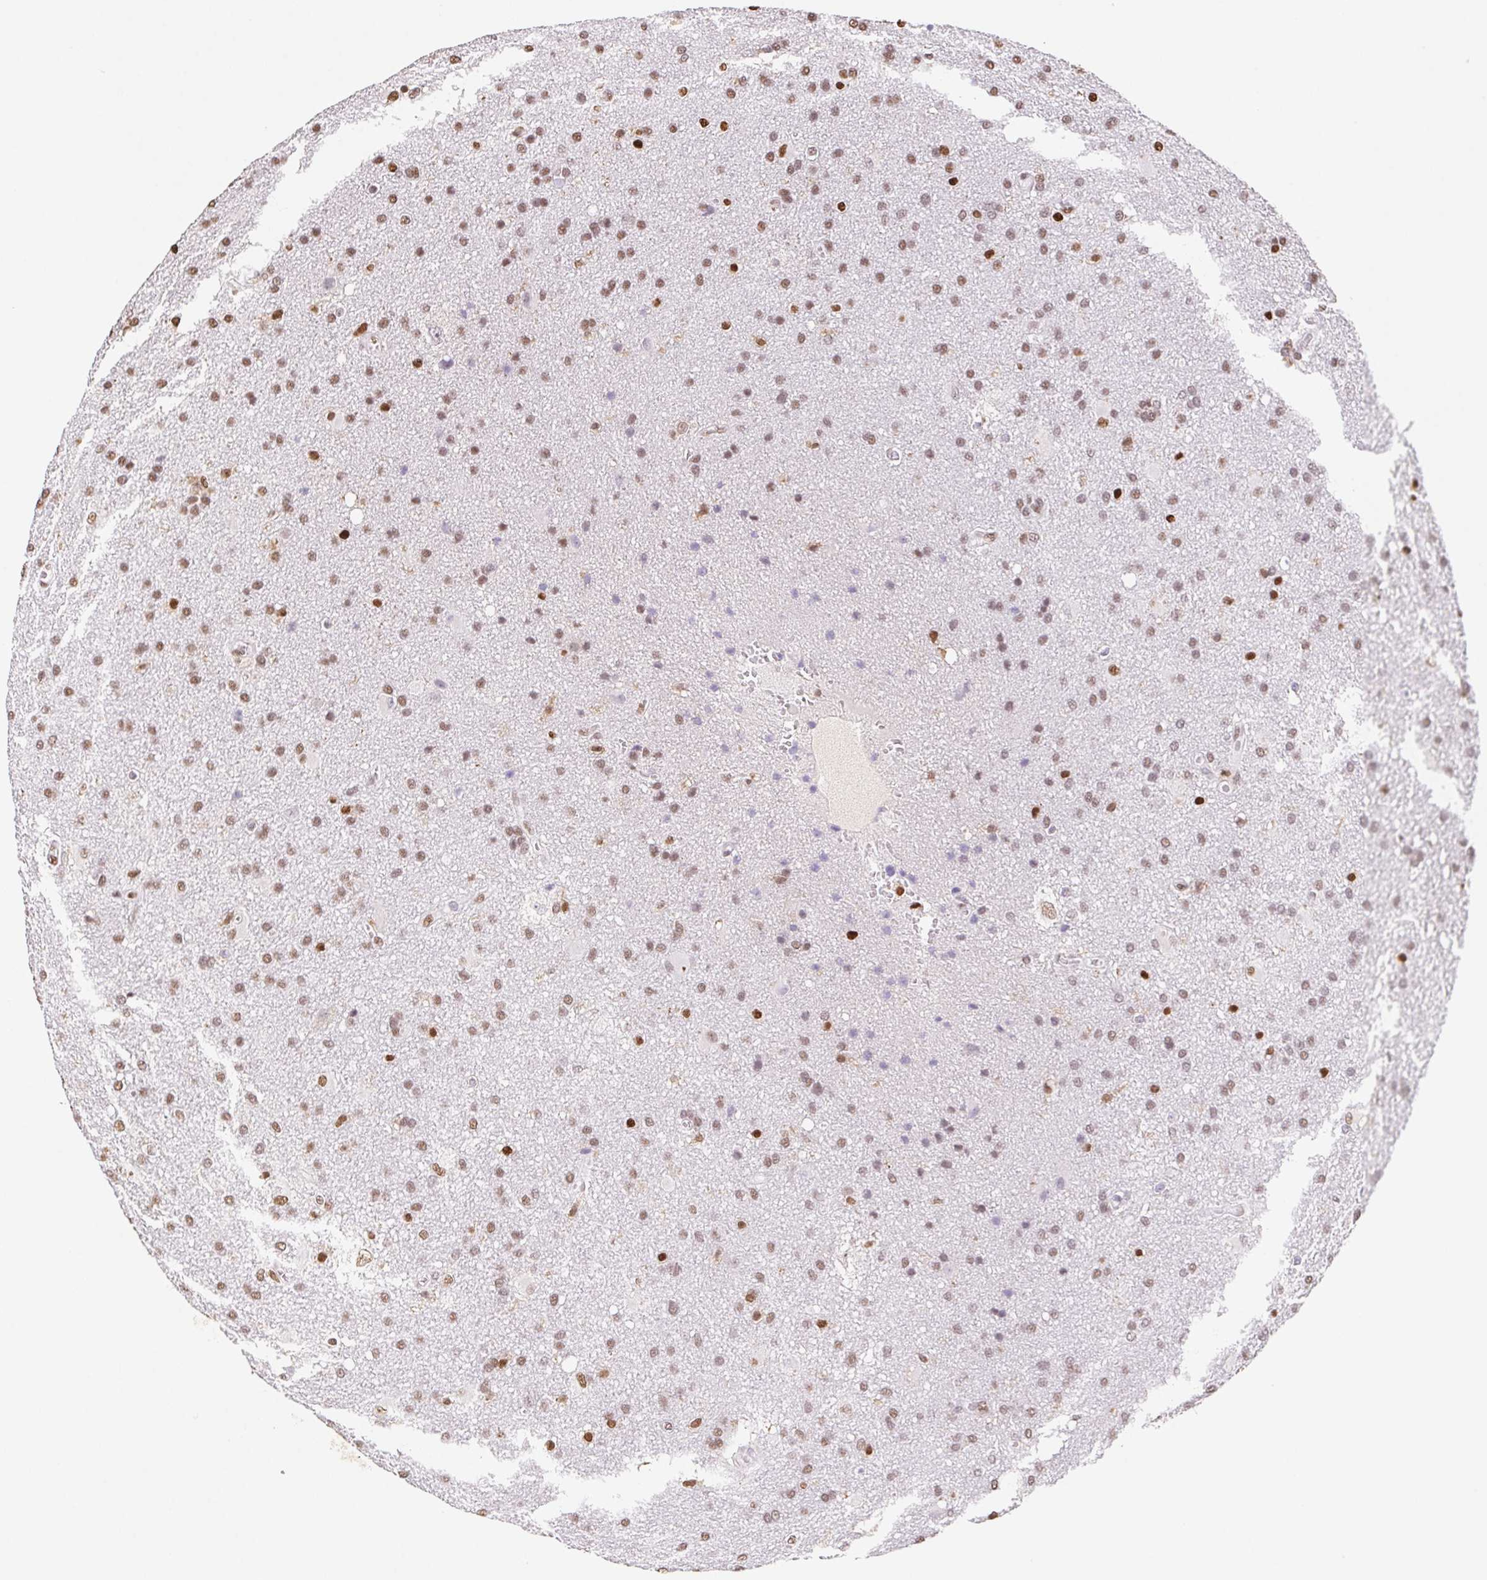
{"staining": {"intensity": "moderate", "quantity": ">75%", "location": "nuclear"}, "tissue": "glioma", "cell_type": "Tumor cells", "image_type": "cancer", "snomed": [{"axis": "morphology", "description": "Glioma, malignant, Low grade"}, {"axis": "topography", "description": "Brain"}], "caption": "There is medium levels of moderate nuclear positivity in tumor cells of glioma, as demonstrated by immunohistochemical staining (brown color).", "gene": "SET", "patient": {"sex": "male", "age": 66}}